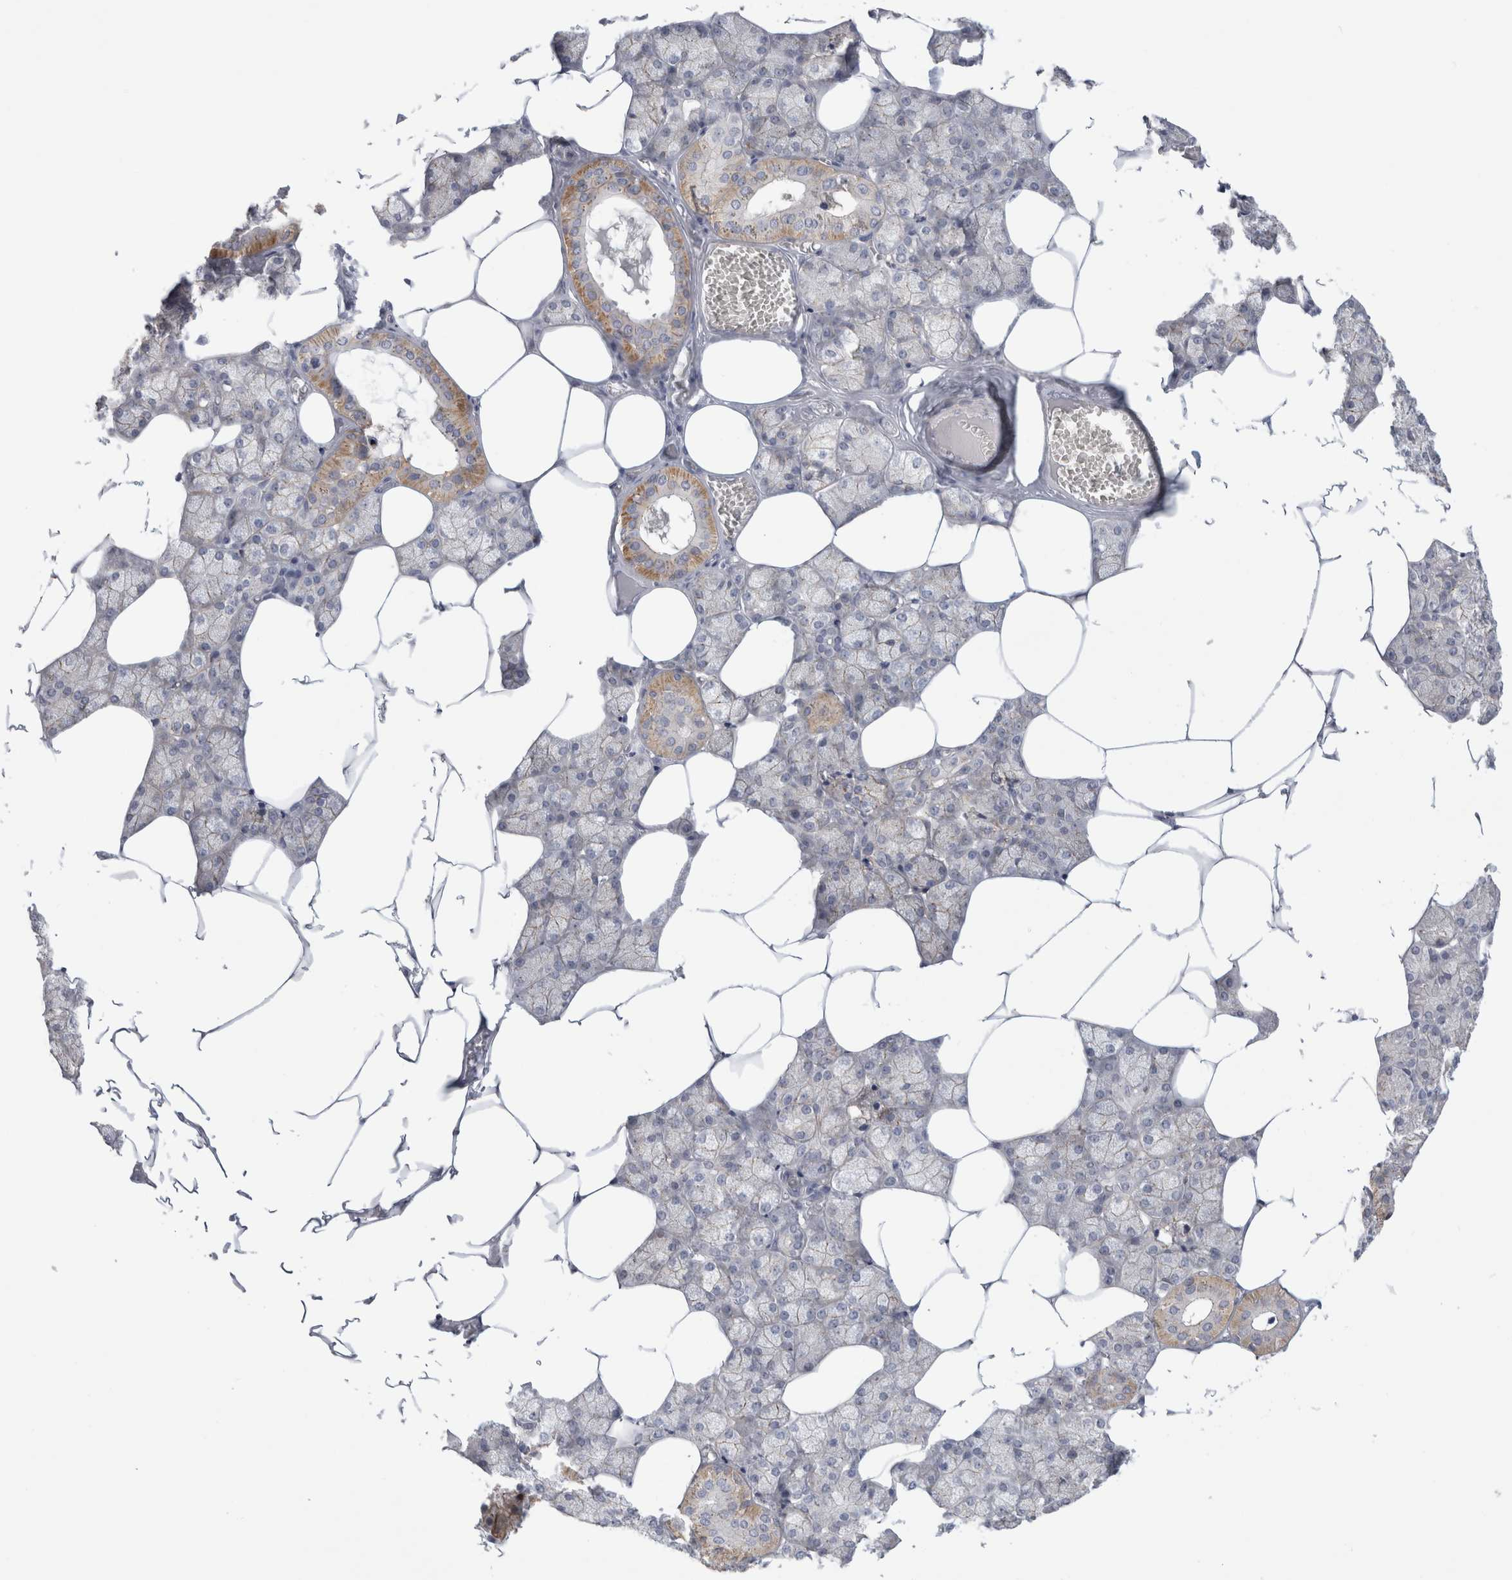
{"staining": {"intensity": "moderate", "quantity": "25%-75%", "location": "cytoplasmic/membranous"}, "tissue": "salivary gland", "cell_type": "Glandular cells", "image_type": "normal", "snomed": [{"axis": "morphology", "description": "Normal tissue, NOS"}, {"axis": "topography", "description": "Salivary gland"}], "caption": "This is an image of immunohistochemistry staining of benign salivary gland, which shows moderate expression in the cytoplasmic/membranous of glandular cells.", "gene": "VANGL1", "patient": {"sex": "male", "age": 62}}